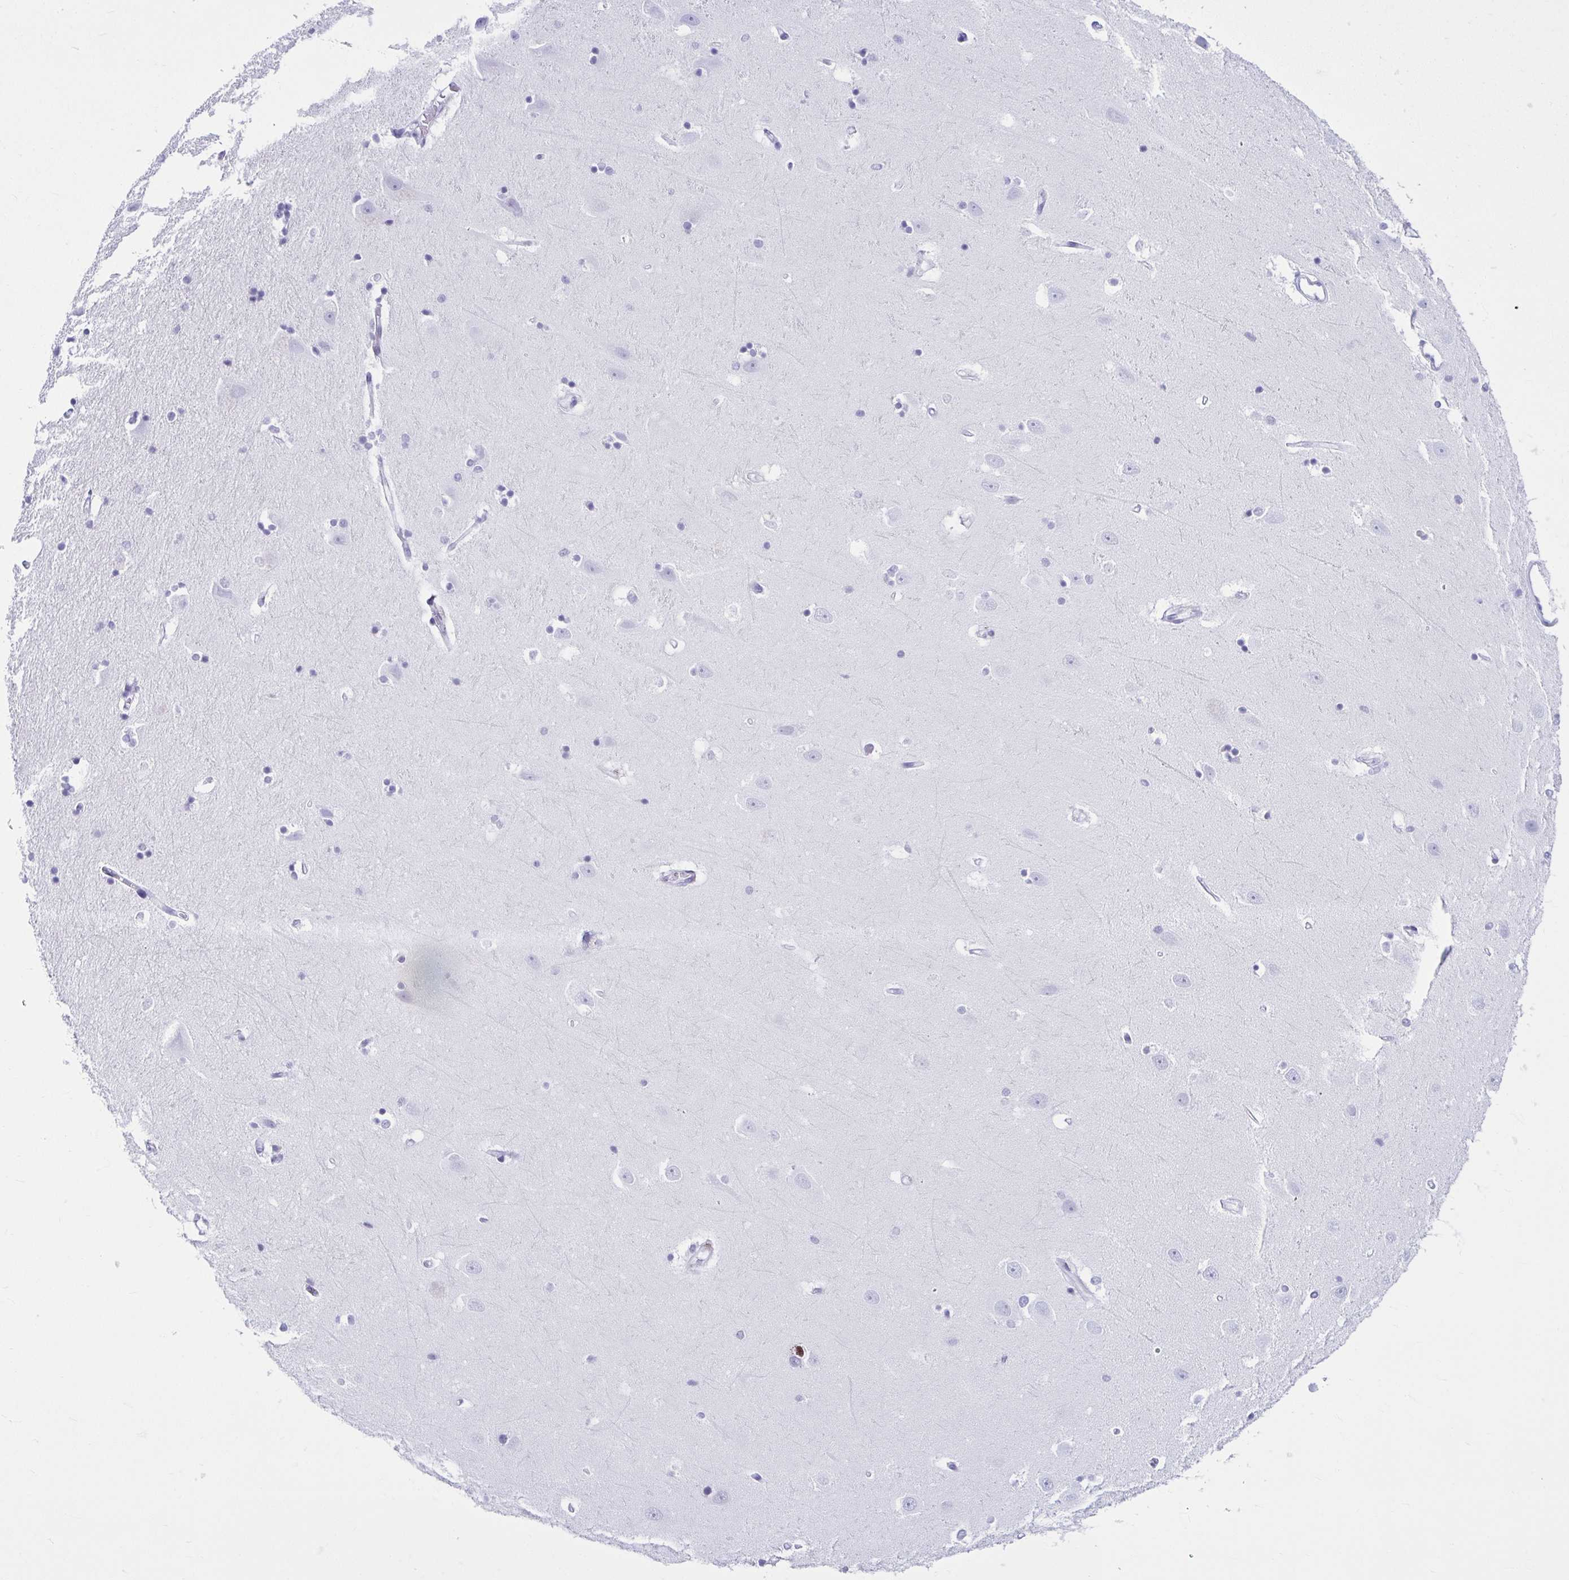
{"staining": {"intensity": "negative", "quantity": "none", "location": "none"}, "tissue": "hippocampus", "cell_type": "Glial cells", "image_type": "normal", "snomed": [{"axis": "morphology", "description": "Normal tissue, NOS"}, {"axis": "topography", "description": "Hippocampus"}], "caption": "IHC micrograph of benign hippocampus stained for a protein (brown), which reveals no expression in glial cells.", "gene": "CLGN", "patient": {"sex": "male", "age": 63}}